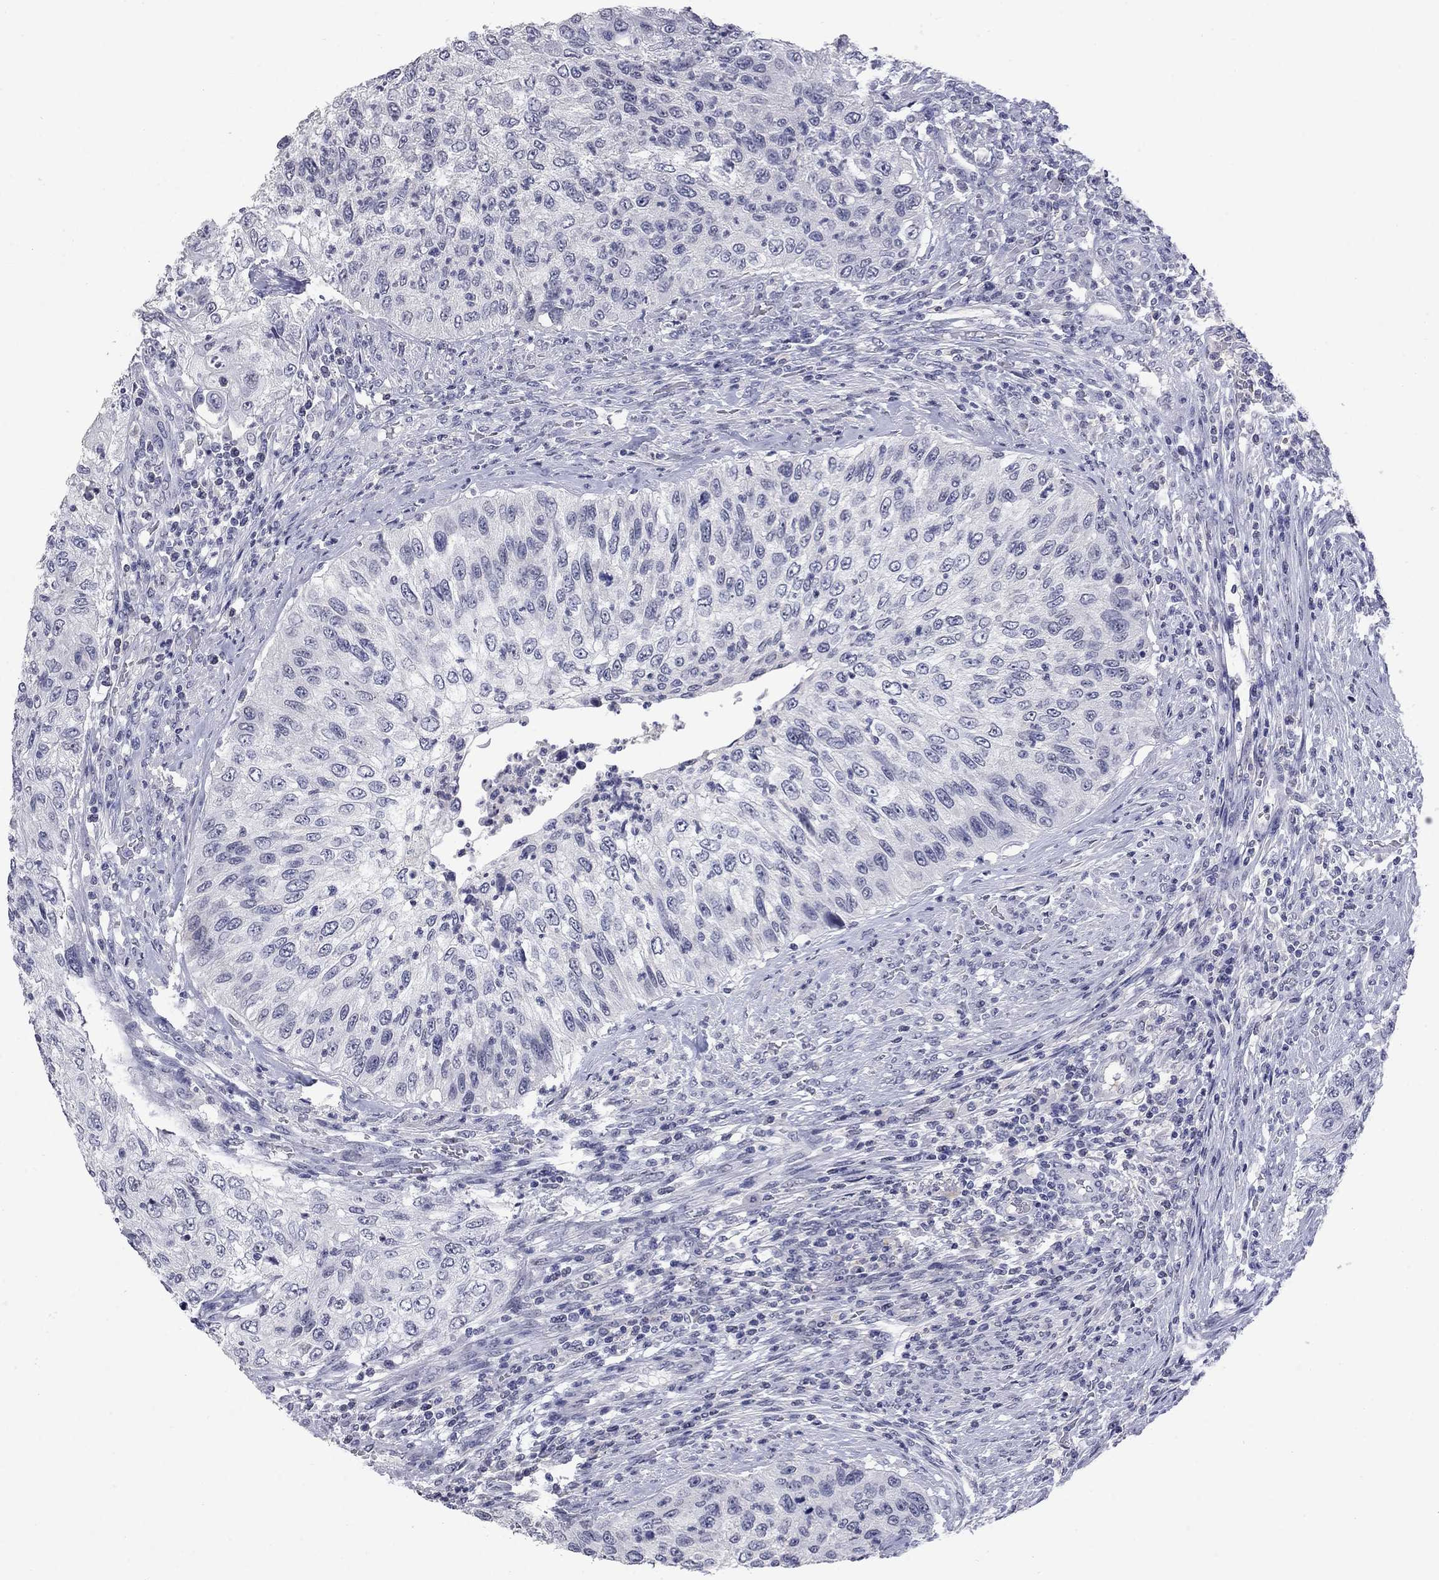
{"staining": {"intensity": "negative", "quantity": "none", "location": "none"}, "tissue": "urothelial cancer", "cell_type": "Tumor cells", "image_type": "cancer", "snomed": [{"axis": "morphology", "description": "Urothelial carcinoma, High grade"}, {"axis": "topography", "description": "Urinary bladder"}], "caption": "DAB immunohistochemical staining of urothelial carcinoma (high-grade) demonstrates no significant staining in tumor cells.", "gene": "SLC51A", "patient": {"sex": "female", "age": 60}}